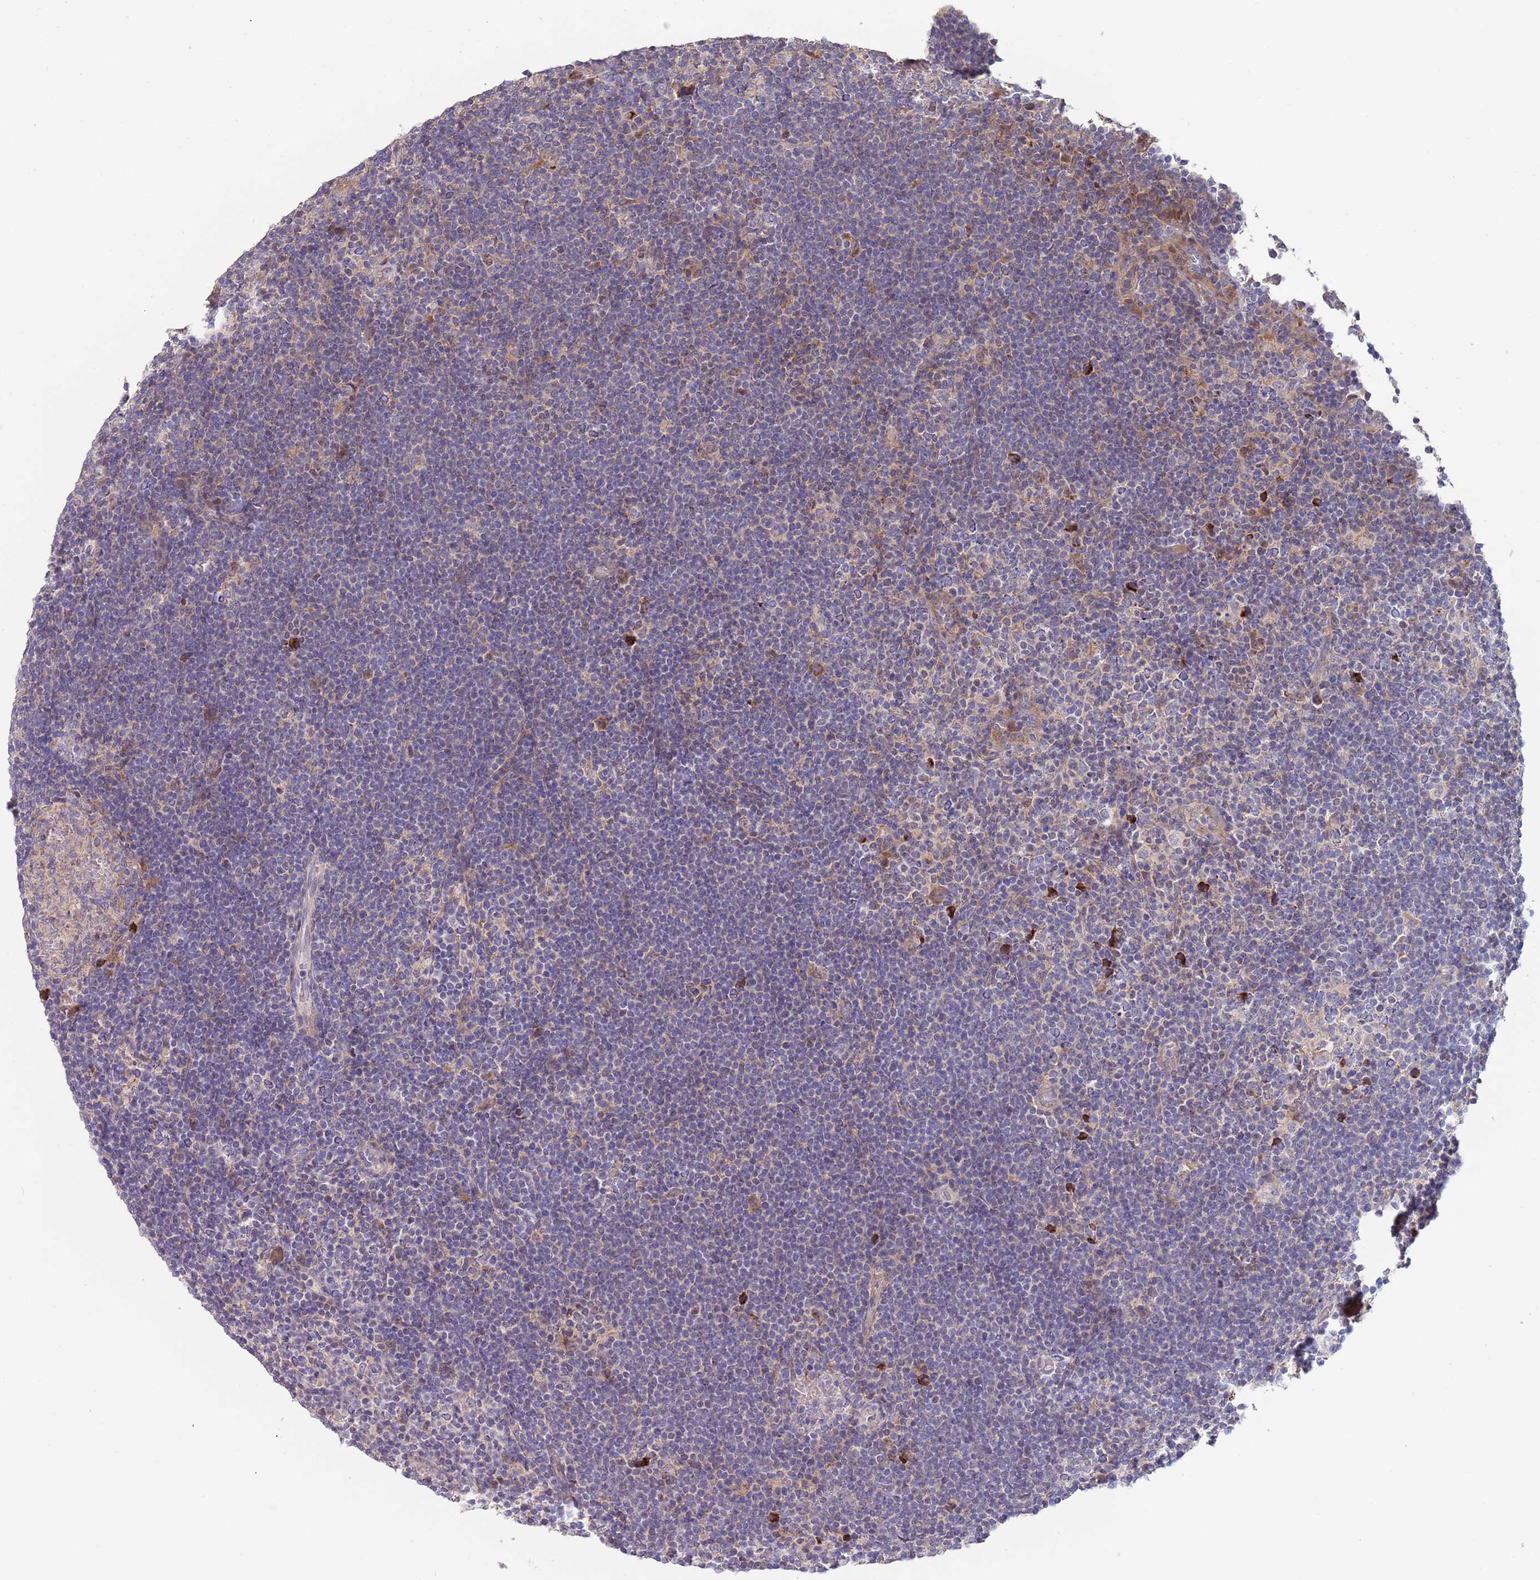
{"staining": {"intensity": "moderate", "quantity": "<25%", "location": "cytoplasmic/membranous"}, "tissue": "lymphoma", "cell_type": "Tumor cells", "image_type": "cancer", "snomed": [{"axis": "morphology", "description": "Hodgkin's disease, NOS"}, {"axis": "topography", "description": "Lymph node"}], "caption": "DAB (3,3'-diaminobenzidine) immunohistochemical staining of lymphoma exhibits moderate cytoplasmic/membranous protein staining in about <25% of tumor cells.", "gene": "ABCC10", "patient": {"sex": "female", "age": 57}}